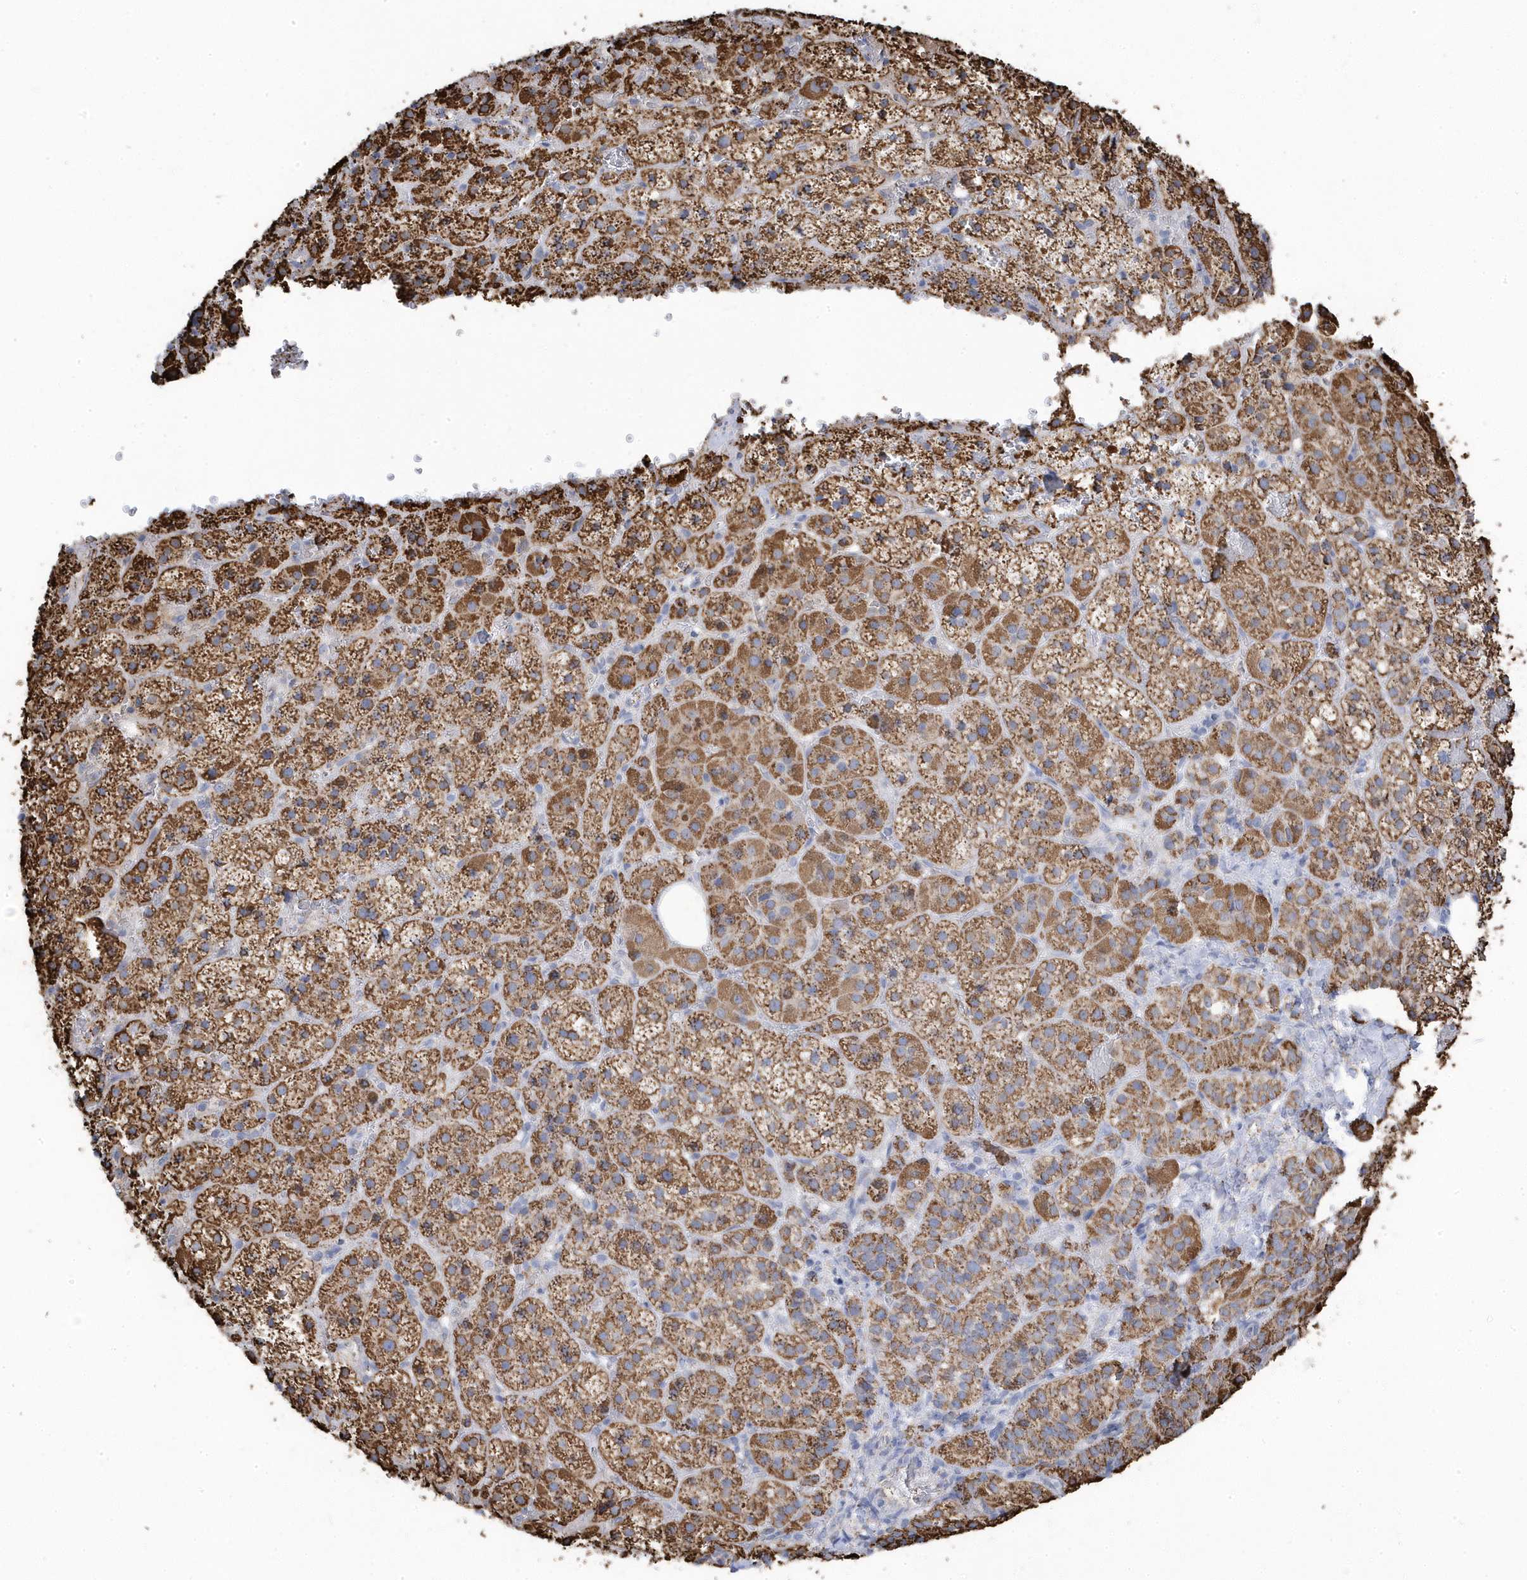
{"staining": {"intensity": "moderate", "quantity": ">75%", "location": "cytoplasmic/membranous"}, "tissue": "adrenal gland", "cell_type": "Glandular cells", "image_type": "normal", "snomed": [{"axis": "morphology", "description": "Normal tissue, NOS"}, {"axis": "topography", "description": "Adrenal gland"}], "caption": "Immunohistochemical staining of benign adrenal gland reveals >75% levels of moderate cytoplasmic/membranous protein staining in about >75% of glandular cells. The staining is performed using DAB brown chromogen to label protein expression. The nuclei are counter-stained blue using hematoxylin.", "gene": "GTPBP8", "patient": {"sex": "female", "age": 59}}